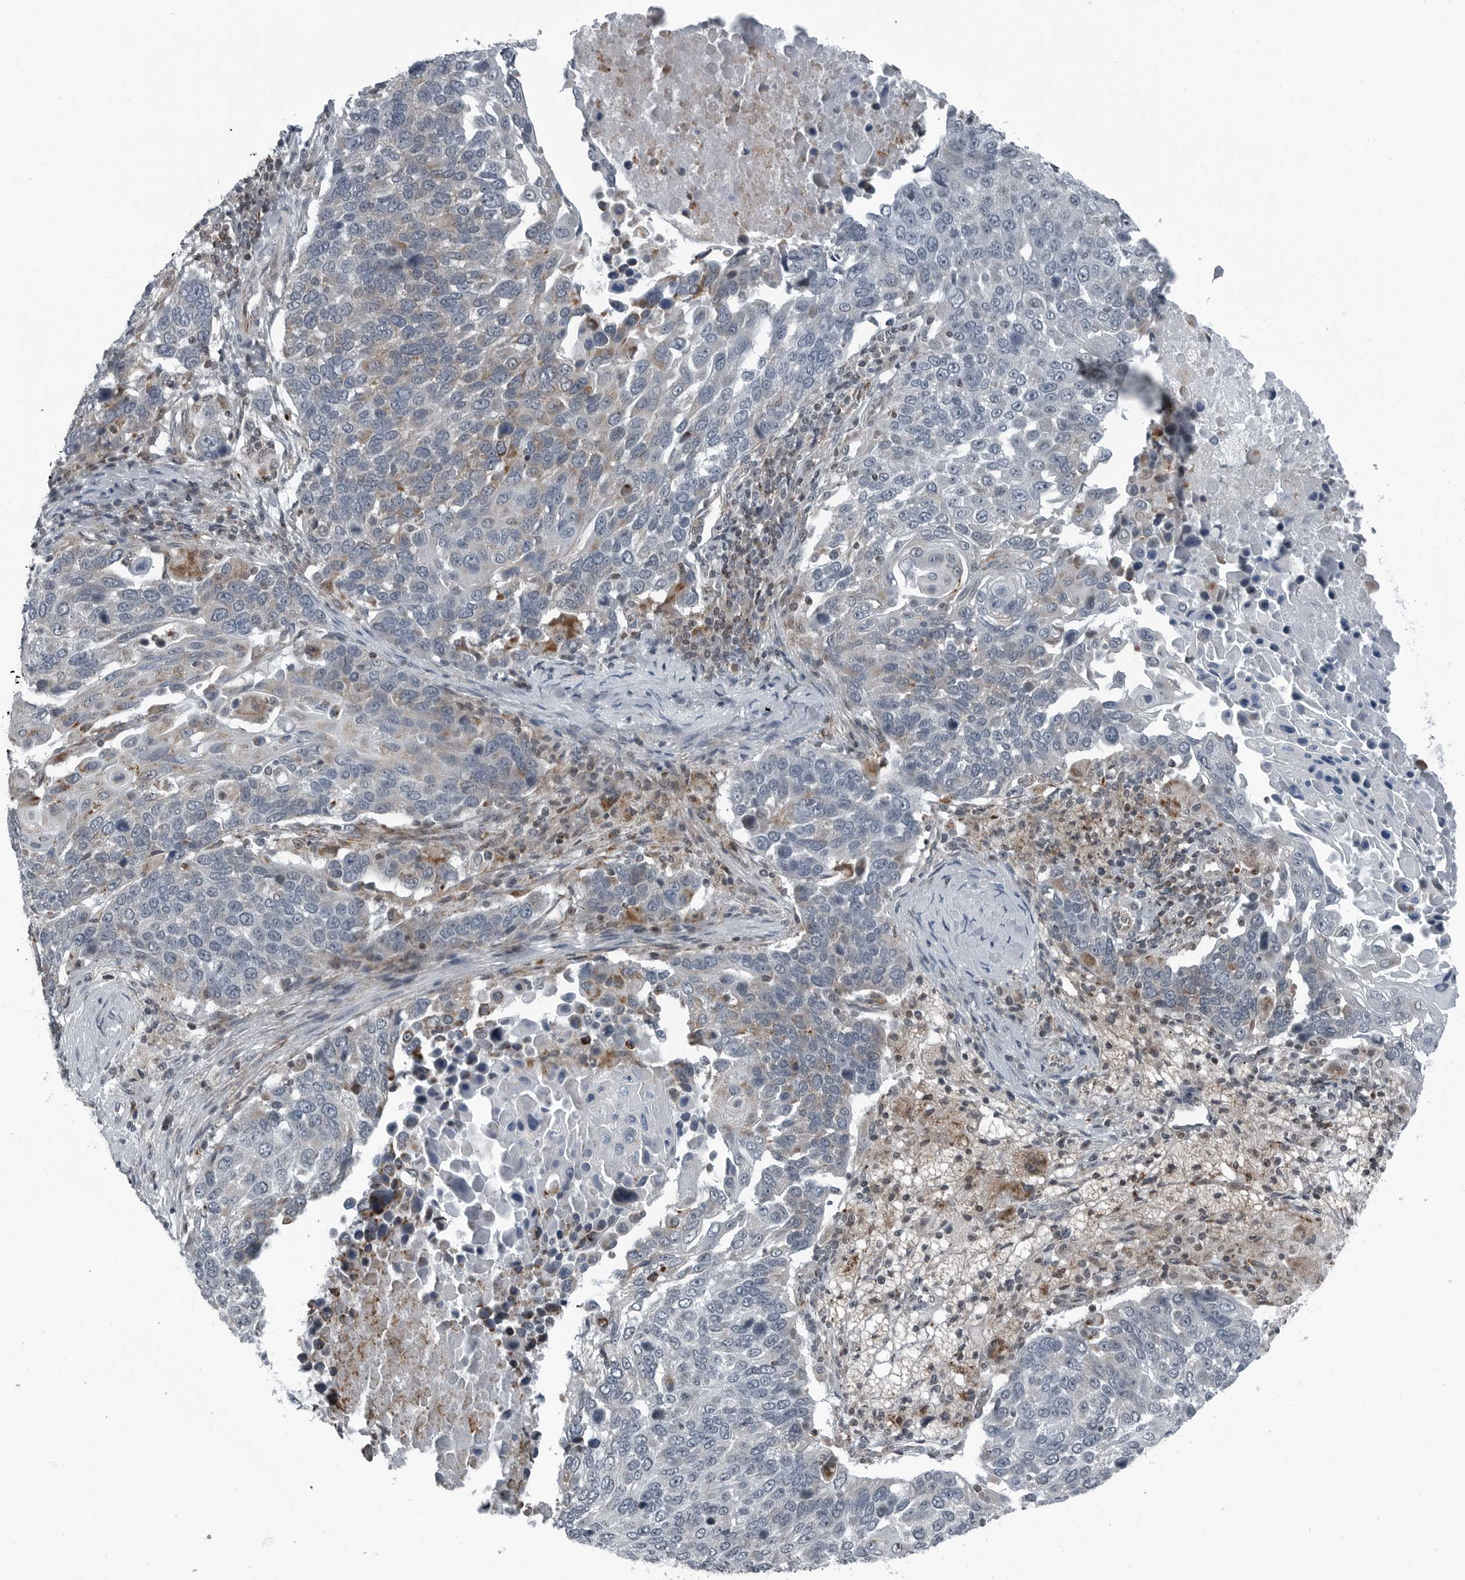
{"staining": {"intensity": "negative", "quantity": "none", "location": "none"}, "tissue": "lung cancer", "cell_type": "Tumor cells", "image_type": "cancer", "snomed": [{"axis": "morphology", "description": "Squamous cell carcinoma, NOS"}, {"axis": "topography", "description": "Lung"}], "caption": "Immunohistochemistry (IHC) of human lung cancer (squamous cell carcinoma) reveals no staining in tumor cells.", "gene": "GAK", "patient": {"sex": "male", "age": 66}}